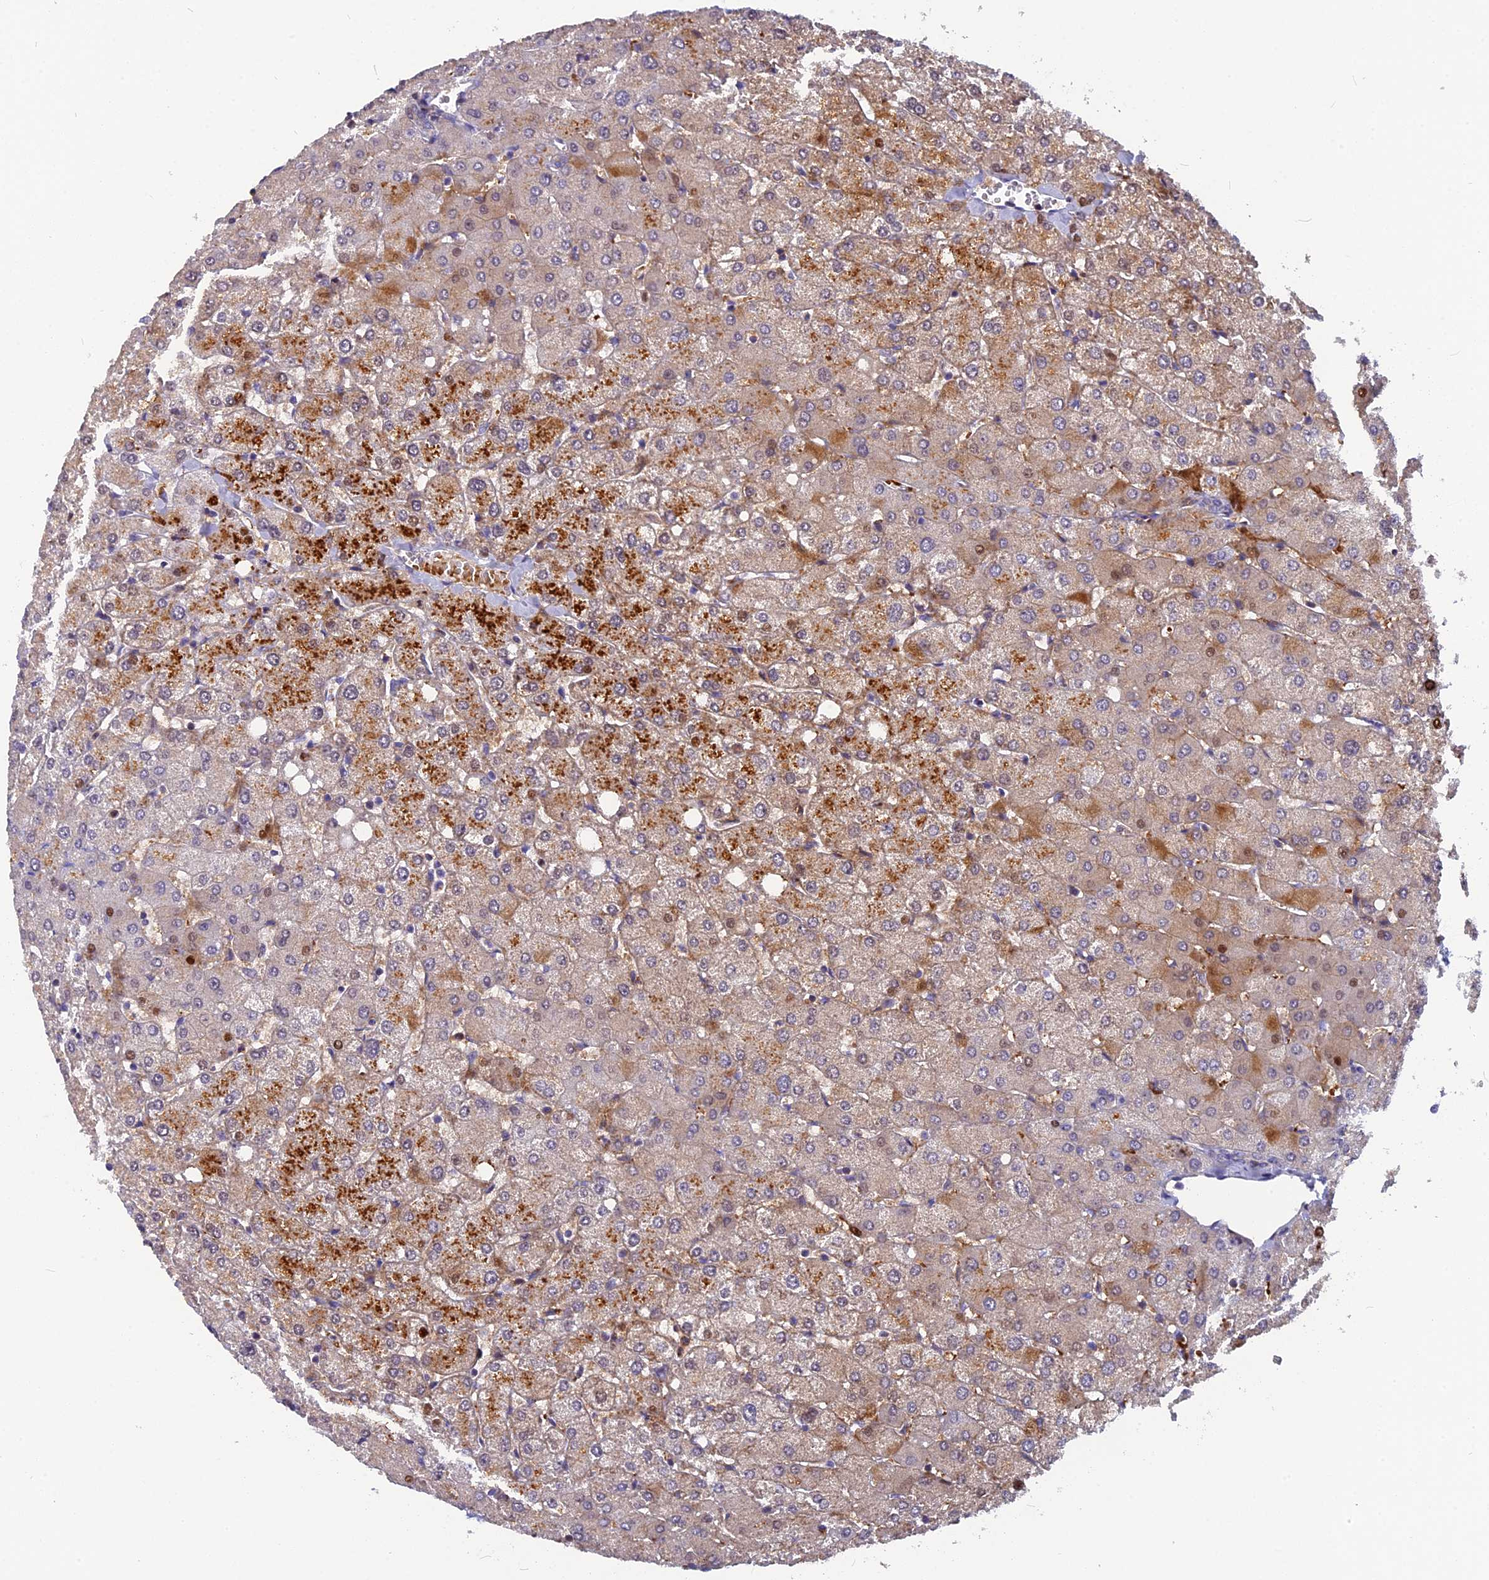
{"staining": {"intensity": "negative", "quantity": "none", "location": "none"}, "tissue": "liver", "cell_type": "Cholangiocytes", "image_type": "normal", "snomed": [{"axis": "morphology", "description": "Normal tissue, NOS"}, {"axis": "topography", "description": "Liver"}], "caption": "A histopathology image of liver stained for a protein exhibits no brown staining in cholangiocytes. Brightfield microscopy of immunohistochemistry (IHC) stained with DAB (brown) and hematoxylin (blue), captured at high magnification.", "gene": "NKPD1", "patient": {"sex": "female", "age": 54}}